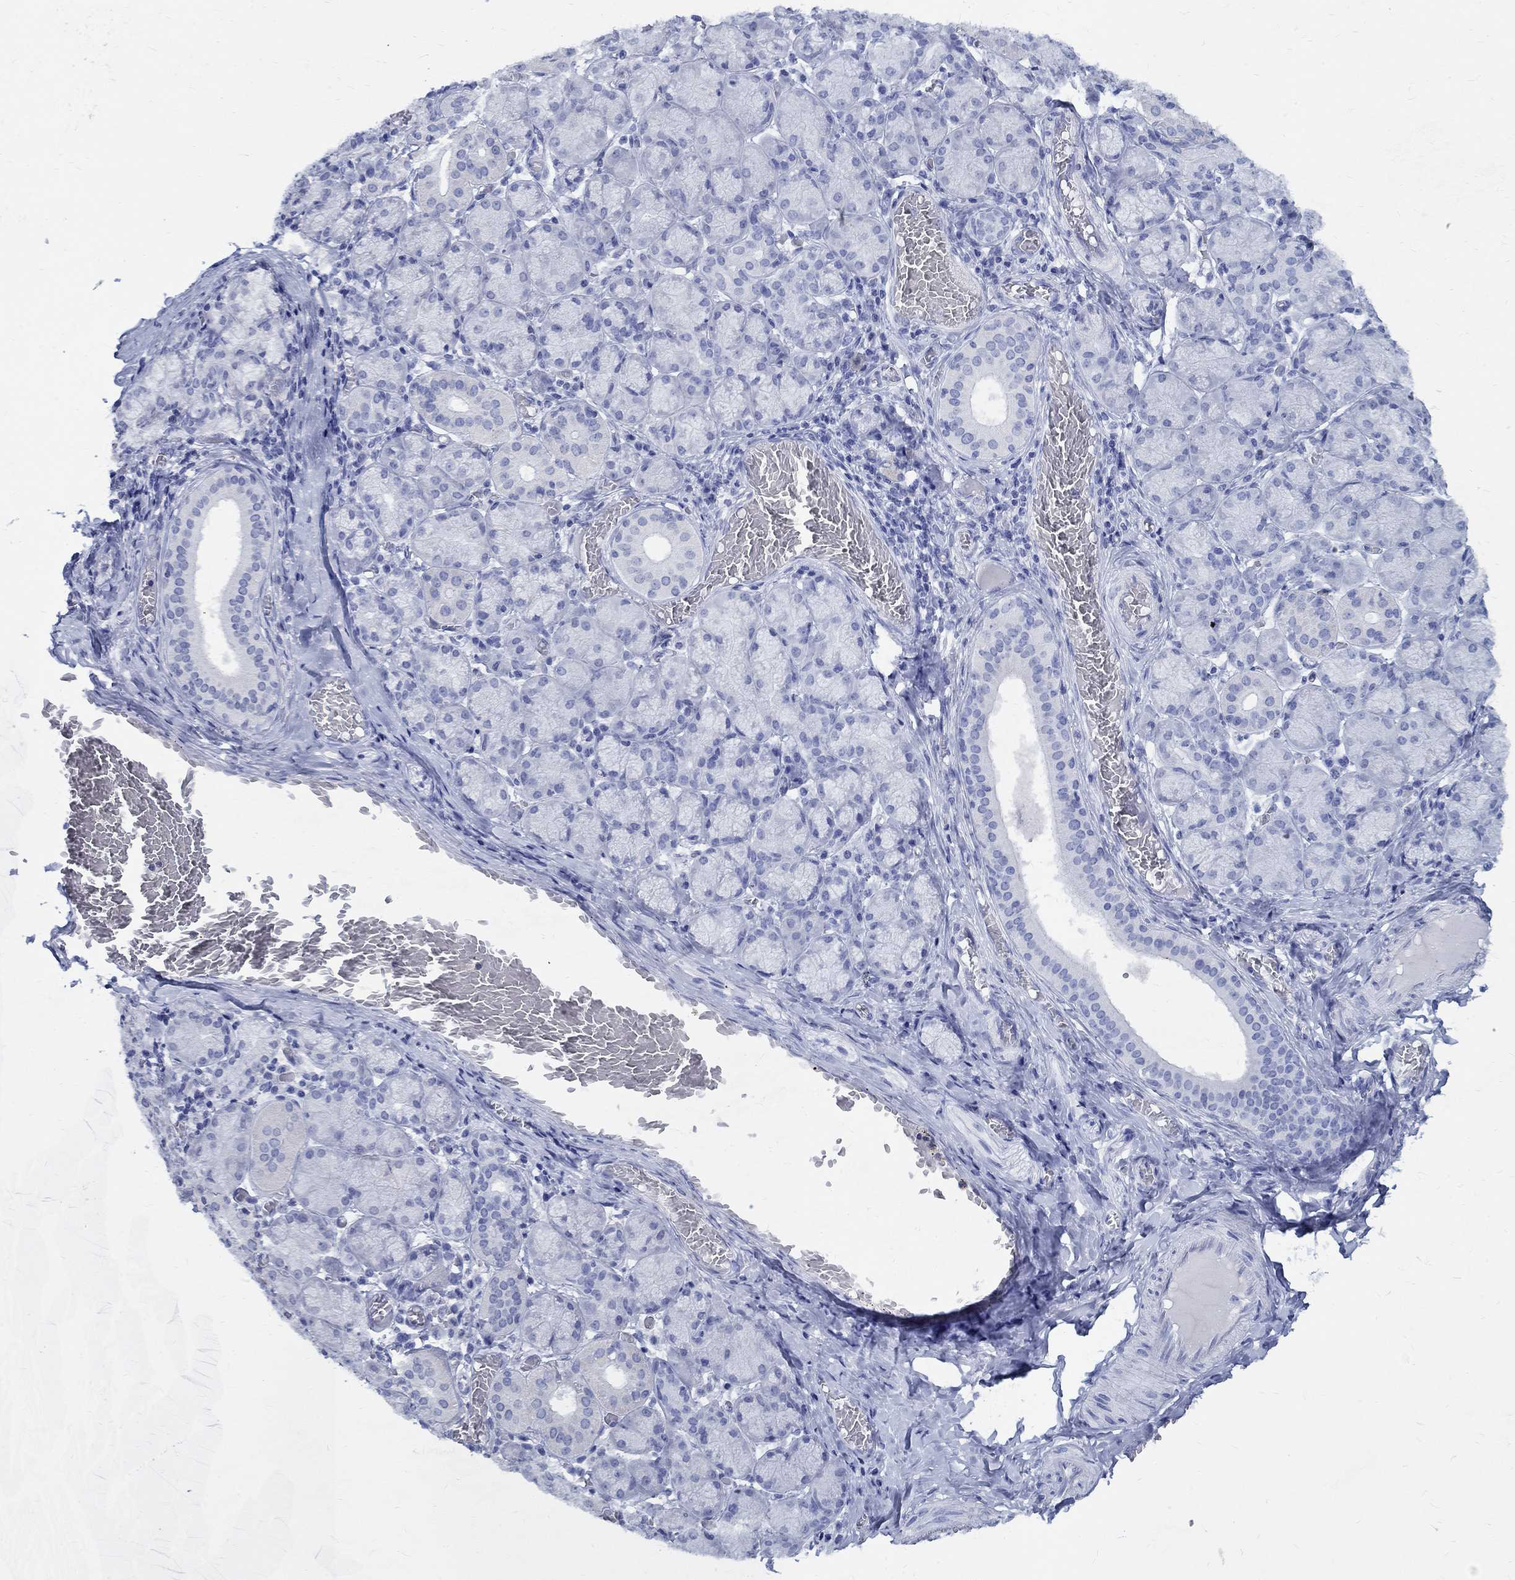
{"staining": {"intensity": "negative", "quantity": "none", "location": "none"}, "tissue": "salivary gland", "cell_type": "Glandular cells", "image_type": "normal", "snomed": [{"axis": "morphology", "description": "Normal tissue, NOS"}, {"axis": "topography", "description": "Salivary gland"}, {"axis": "topography", "description": "Peripheral nerve tissue"}], "caption": "This is a photomicrograph of IHC staining of normal salivary gland, which shows no expression in glandular cells.", "gene": "CETN1", "patient": {"sex": "female", "age": 24}}